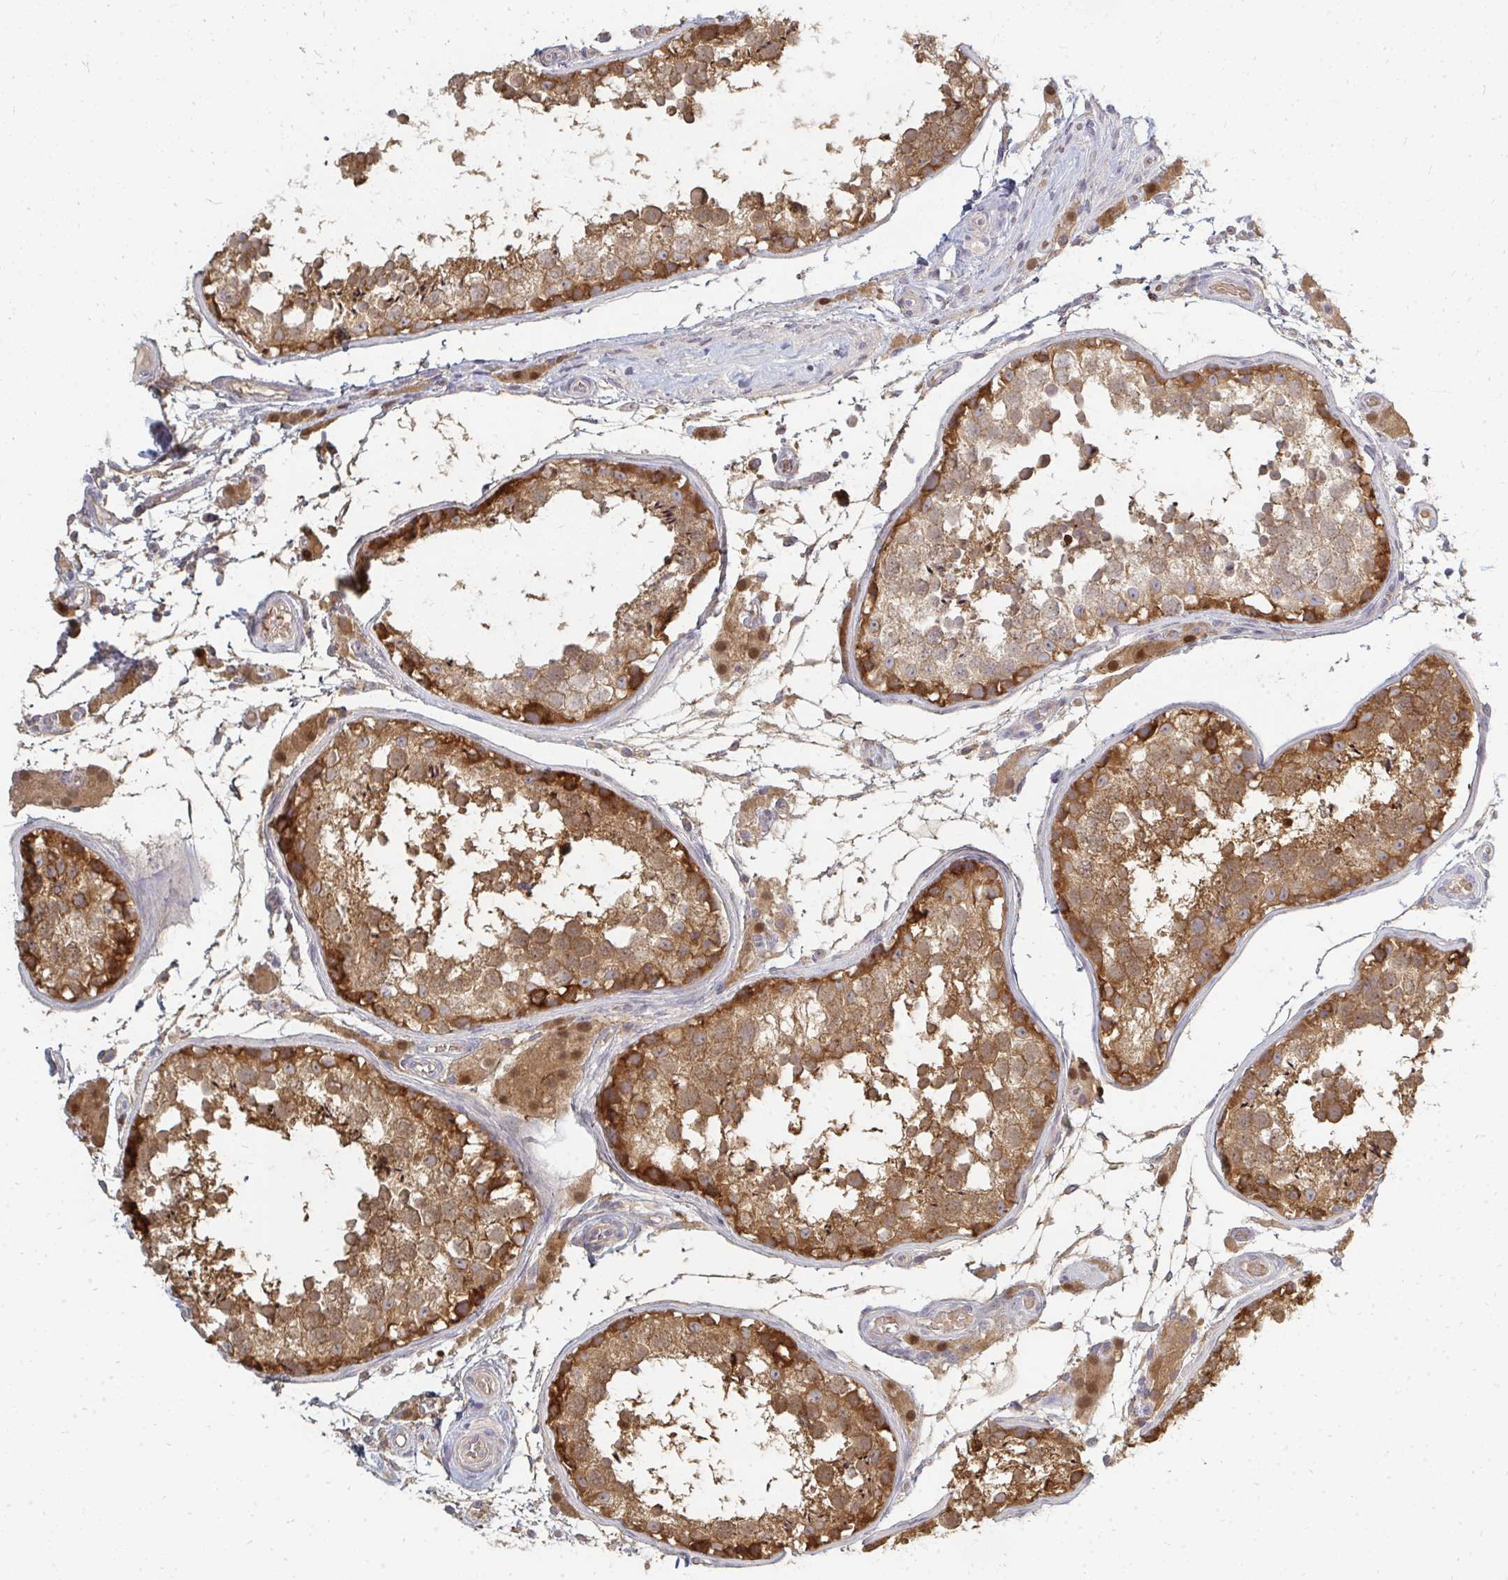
{"staining": {"intensity": "strong", "quantity": "25%-75%", "location": "cytoplasmic/membranous"}, "tissue": "testis", "cell_type": "Cells in seminiferous ducts", "image_type": "normal", "snomed": [{"axis": "morphology", "description": "Normal tissue, NOS"}, {"axis": "morphology", "description": "Seminoma, NOS"}, {"axis": "topography", "description": "Testis"}], "caption": "The photomicrograph displays staining of unremarkable testis, revealing strong cytoplasmic/membranous protein staining (brown color) within cells in seminiferous ducts. The staining was performed using DAB (3,3'-diaminobenzidine), with brown indicating positive protein expression. Nuclei are stained blue with hematoxylin.", "gene": "ZNF285", "patient": {"sex": "male", "age": 29}}